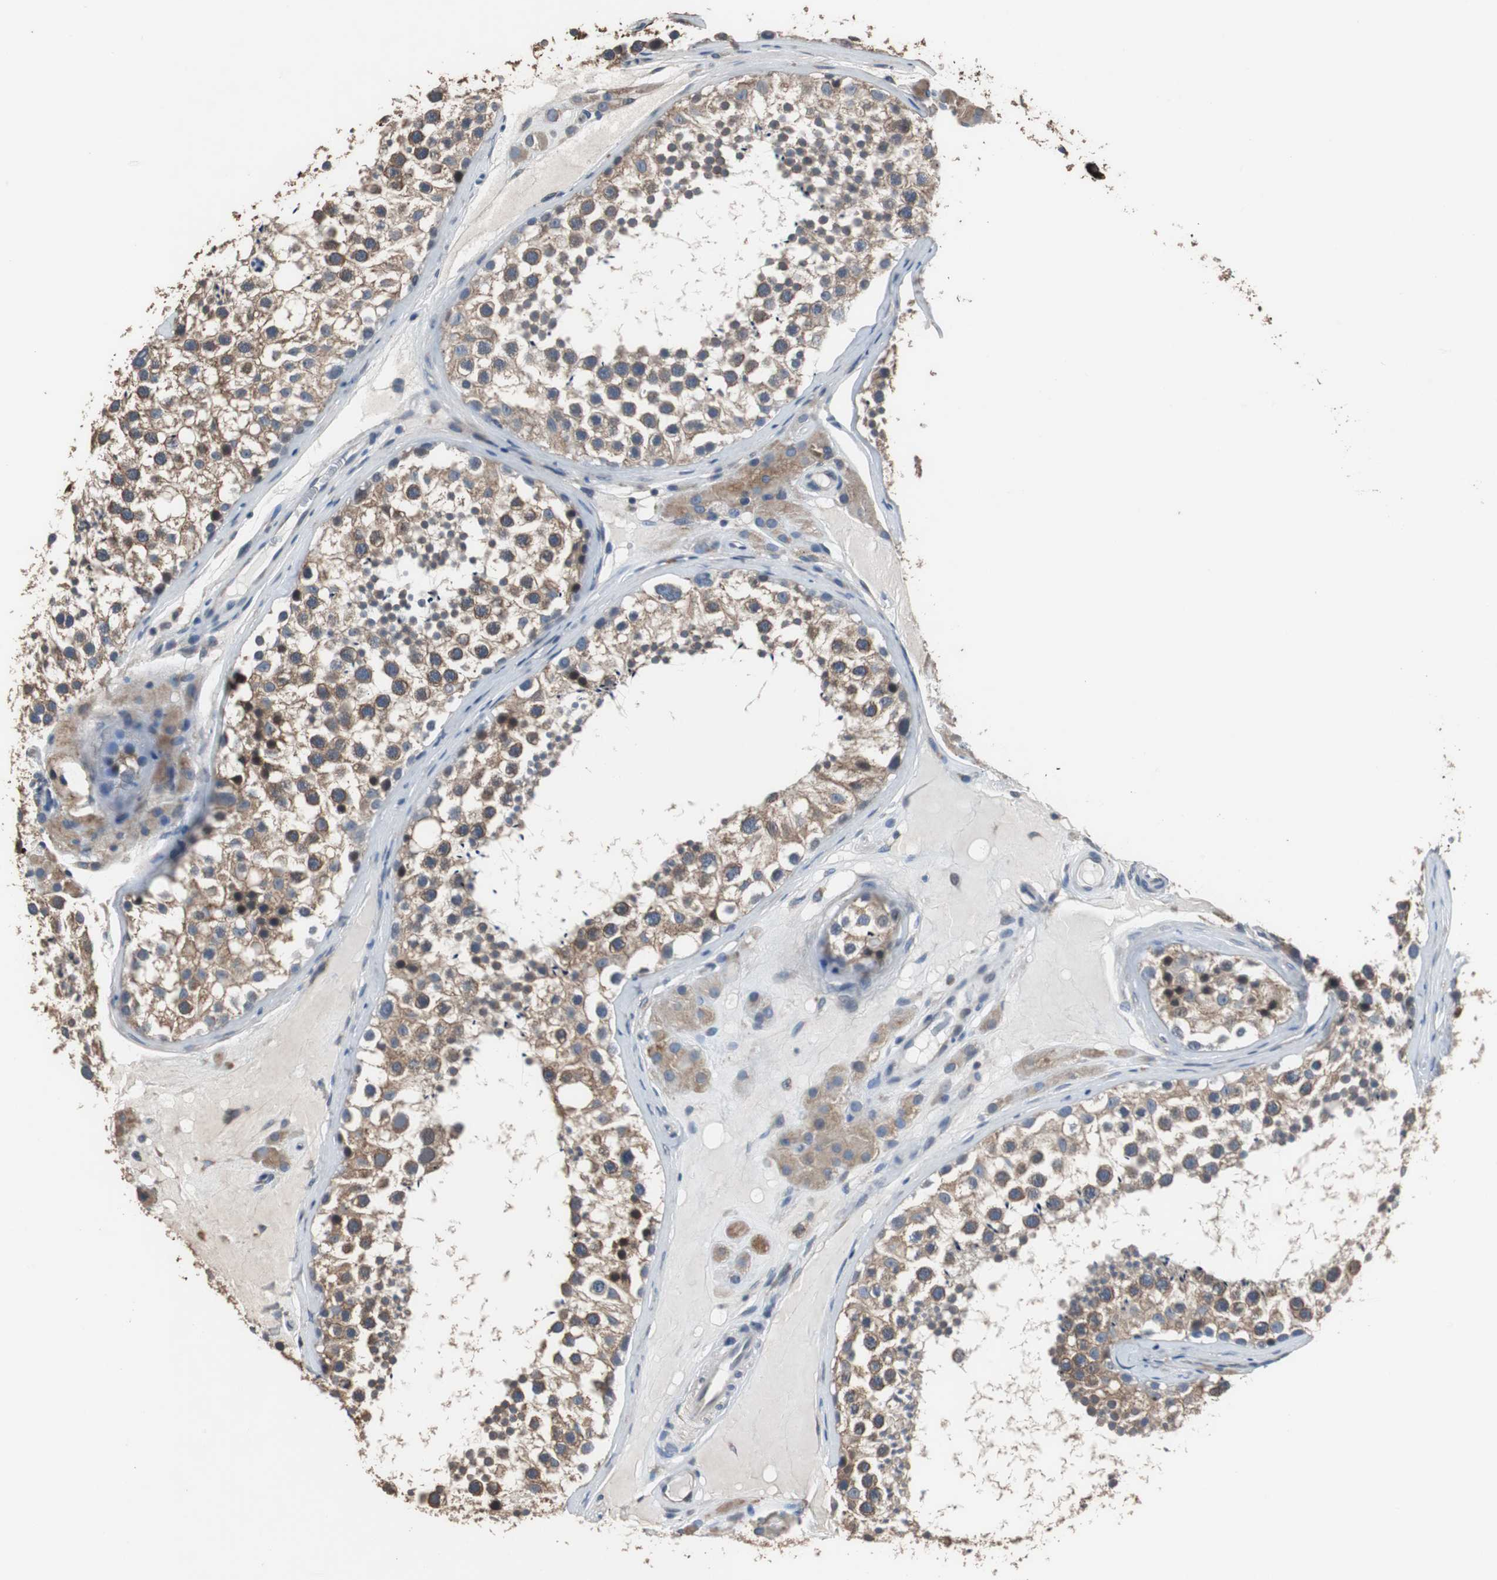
{"staining": {"intensity": "moderate", "quantity": ">75%", "location": "cytoplasmic/membranous"}, "tissue": "testis", "cell_type": "Cells in seminiferous ducts", "image_type": "normal", "snomed": [{"axis": "morphology", "description": "Normal tissue, NOS"}, {"axis": "topography", "description": "Testis"}], "caption": "The immunohistochemical stain labels moderate cytoplasmic/membranous expression in cells in seminiferous ducts of benign testis. (brown staining indicates protein expression, while blue staining denotes nuclei).", "gene": "USP10", "patient": {"sex": "male", "age": 46}}